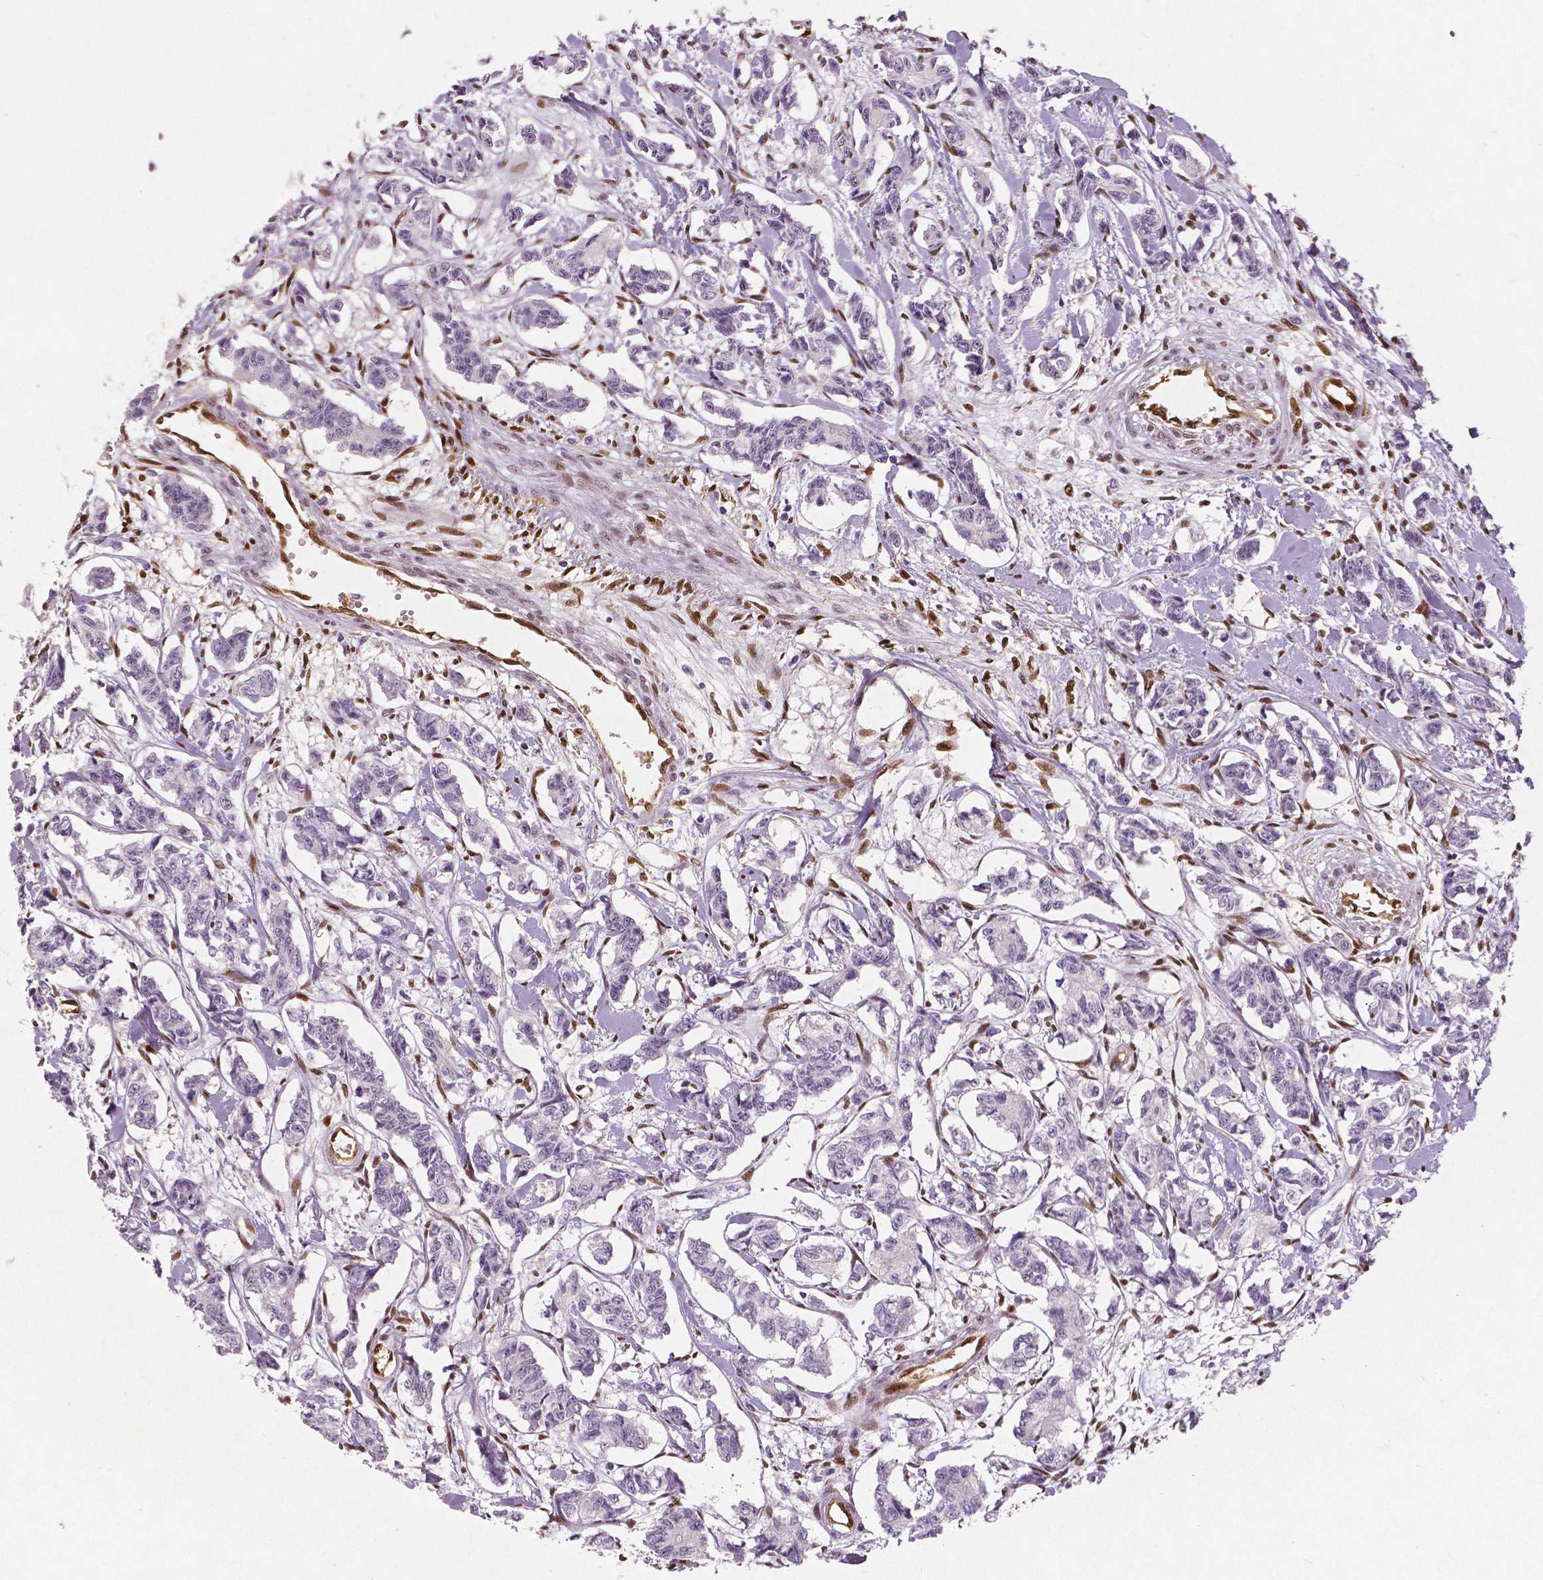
{"staining": {"intensity": "negative", "quantity": "none", "location": "none"}, "tissue": "carcinoid", "cell_type": "Tumor cells", "image_type": "cancer", "snomed": [{"axis": "morphology", "description": "Carcinoid, malignant, NOS"}, {"axis": "topography", "description": "Kidney"}], "caption": "Immunohistochemistry (IHC) of human carcinoid shows no expression in tumor cells.", "gene": "WWTR1", "patient": {"sex": "female", "age": 41}}